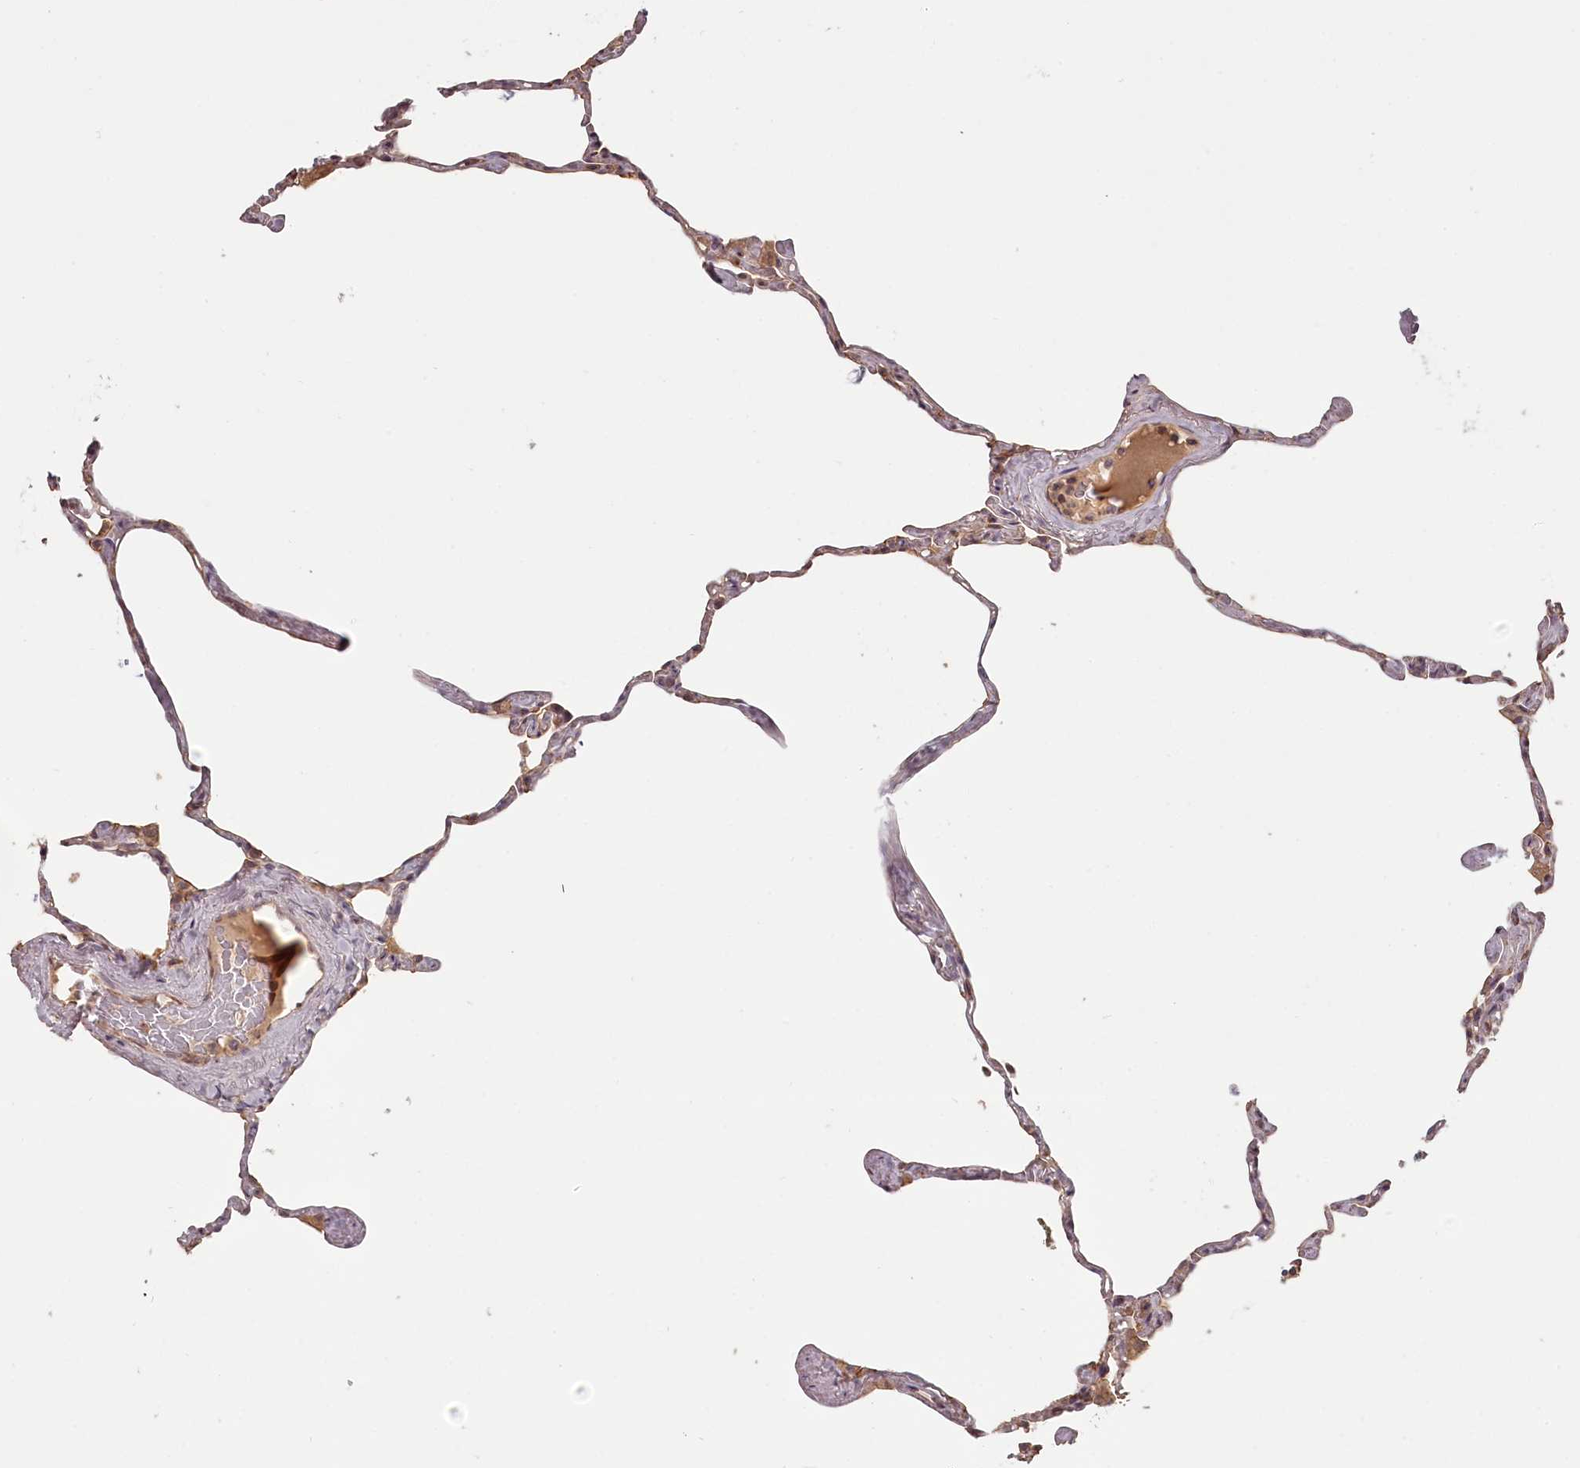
{"staining": {"intensity": "weak", "quantity": ">75%", "location": "cytoplasmic/membranous"}, "tissue": "lung", "cell_type": "Alveolar cells", "image_type": "normal", "snomed": [{"axis": "morphology", "description": "Normal tissue, NOS"}, {"axis": "topography", "description": "Lung"}], "caption": "Protein expression analysis of unremarkable lung displays weak cytoplasmic/membranous staining in about >75% of alveolar cells.", "gene": "TMIE", "patient": {"sex": "male", "age": 65}}